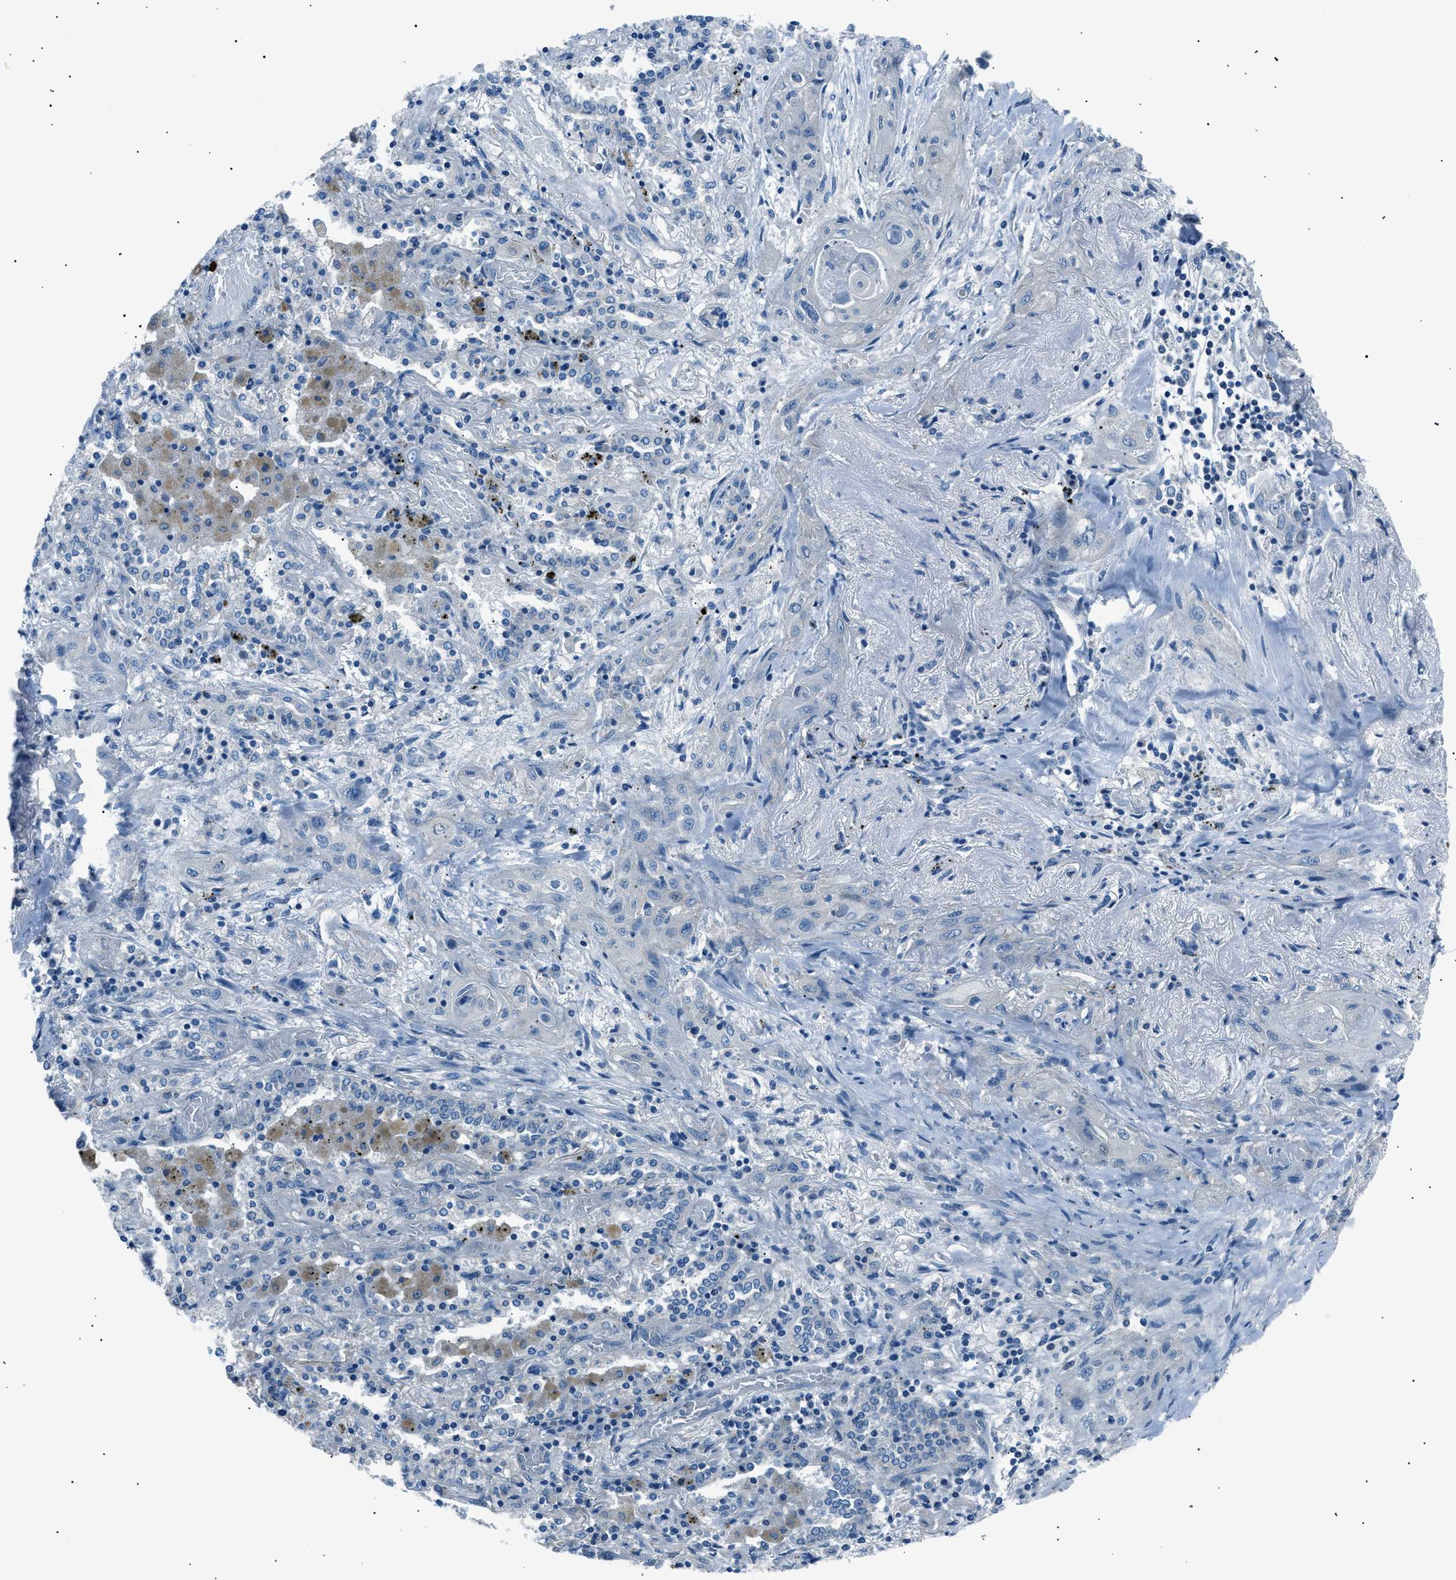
{"staining": {"intensity": "negative", "quantity": "none", "location": "none"}, "tissue": "lung cancer", "cell_type": "Tumor cells", "image_type": "cancer", "snomed": [{"axis": "morphology", "description": "Squamous cell carcinoma, NOS"}, {"axis": "topography", "description": "Lung"}], "caption": "DAB immunohistochemical staining of human squamous cell carcinoma (lung) exhibits no significant positivity in tumor cells.", "gene": "LRRC37B", "patient": {"sex": "female", "age": 47}}